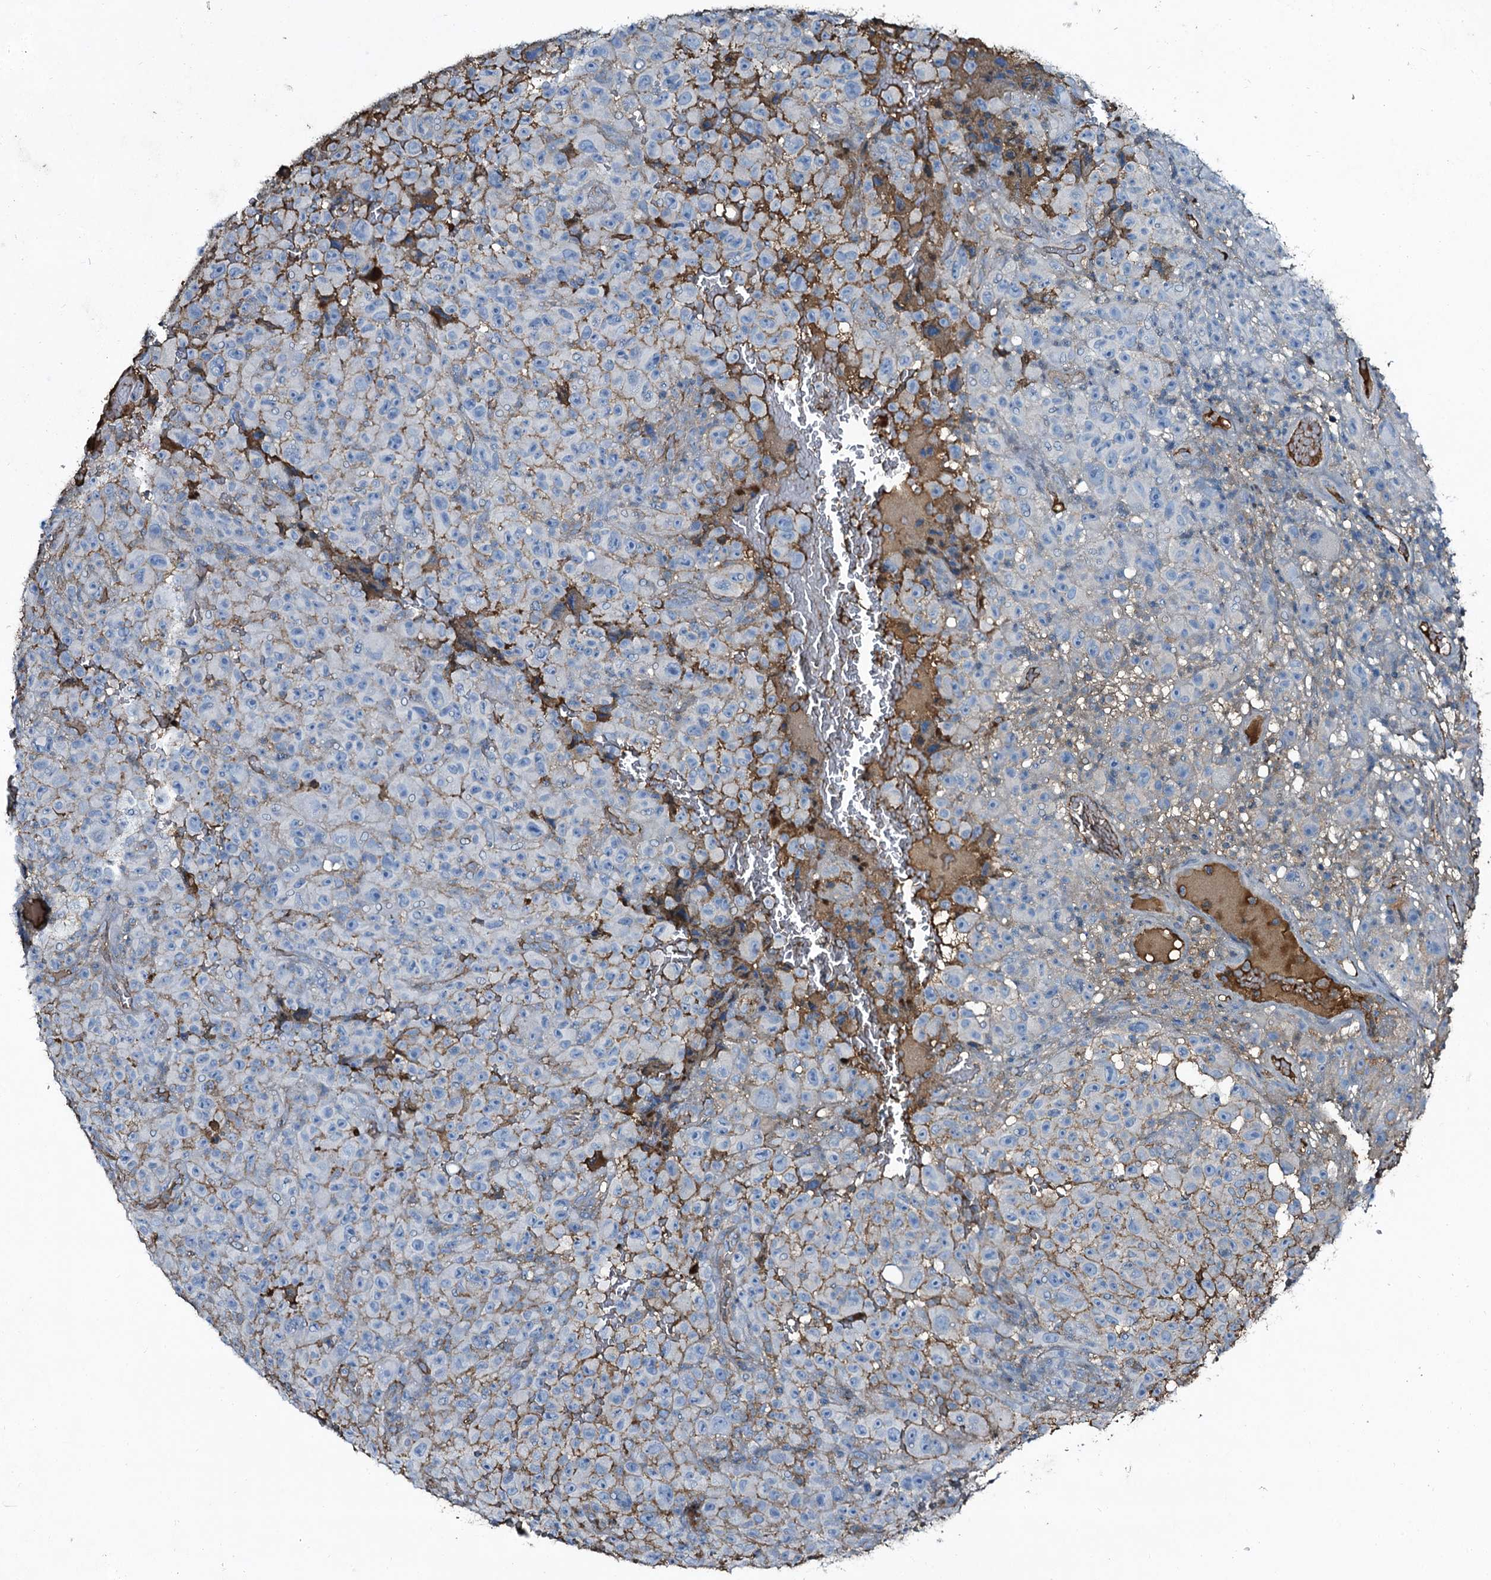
{"staining": {"intensity": "moderate", "quantity": "<25%", "location": "cytoplasmic/membranous"}, "tissue": "melanoma", "cell_type": "Tumor cells", "image_type": "cancer", "snomed": [{"axis": "morphology", "description": "Malignant melanoma, NOS"}, {"axis": "topography", "description": "Skin"}], "caption": "Moderate cytoplasmic/membranous staining for a protein is identified in approximately <25% of tumor cells of malignant melanoma using IHC.", "gene": "EDN1", "patient": {"sex": "female", "age": 82}}